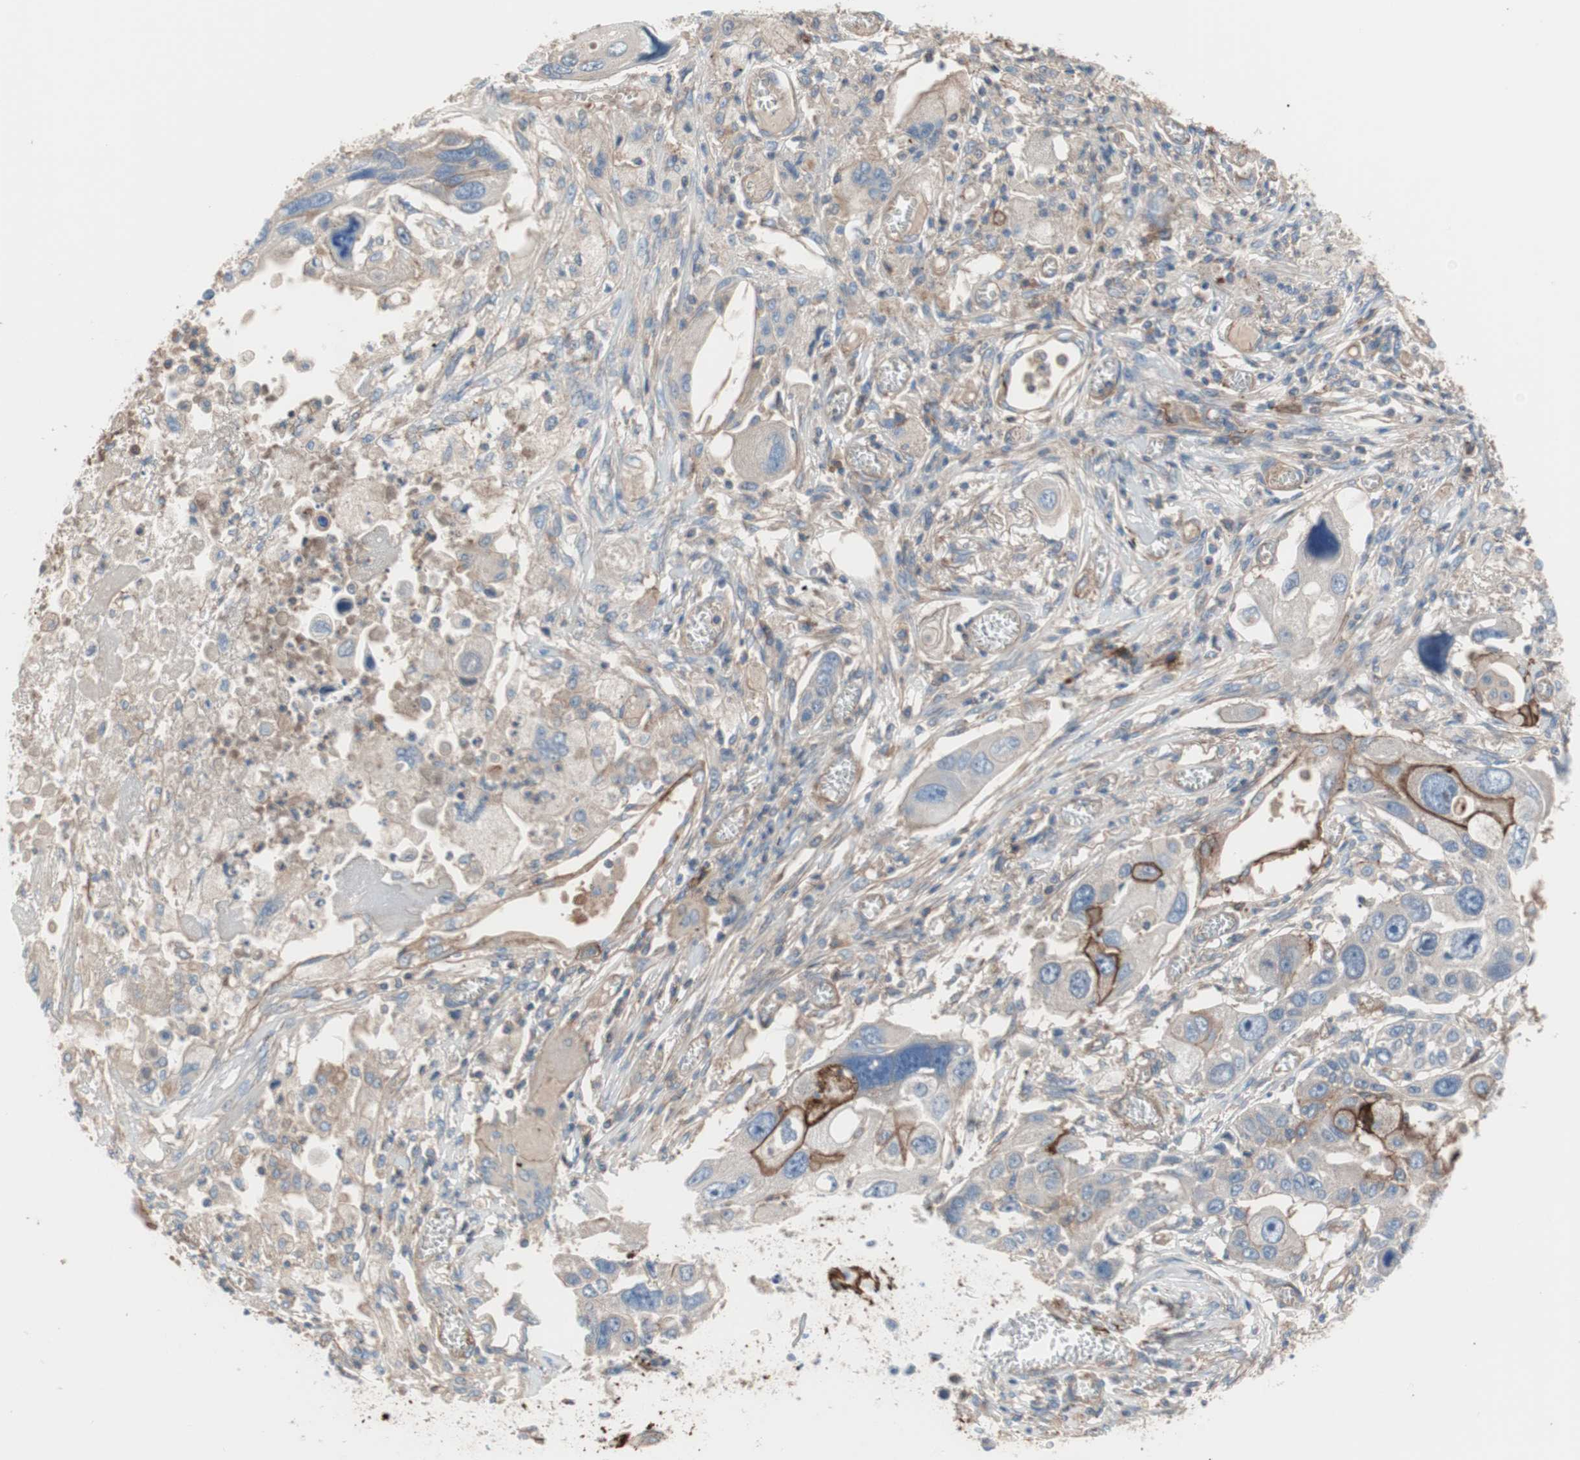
{"staining": {"intensity": "strong", "quantity": "<25%", "location": "cytoplasmic/membranous"}, "tissue": "lung cancer", "cell_type": "Tumor cells", "image_type": "cancer", "snomed": [{"axis": "morphology", "description": "Squamous cell carcinoma, NOS"}, {"axis": "topography", "description": "Lung"}], "caption": "The immunohistochemical stain shows strong cytoplasmic/membranous positivity in tumor cells of lung cancer (squamous cell carcinoma) tissue.", "gene": "GPR160", "patient": {"sex": "male", "age": 71}}